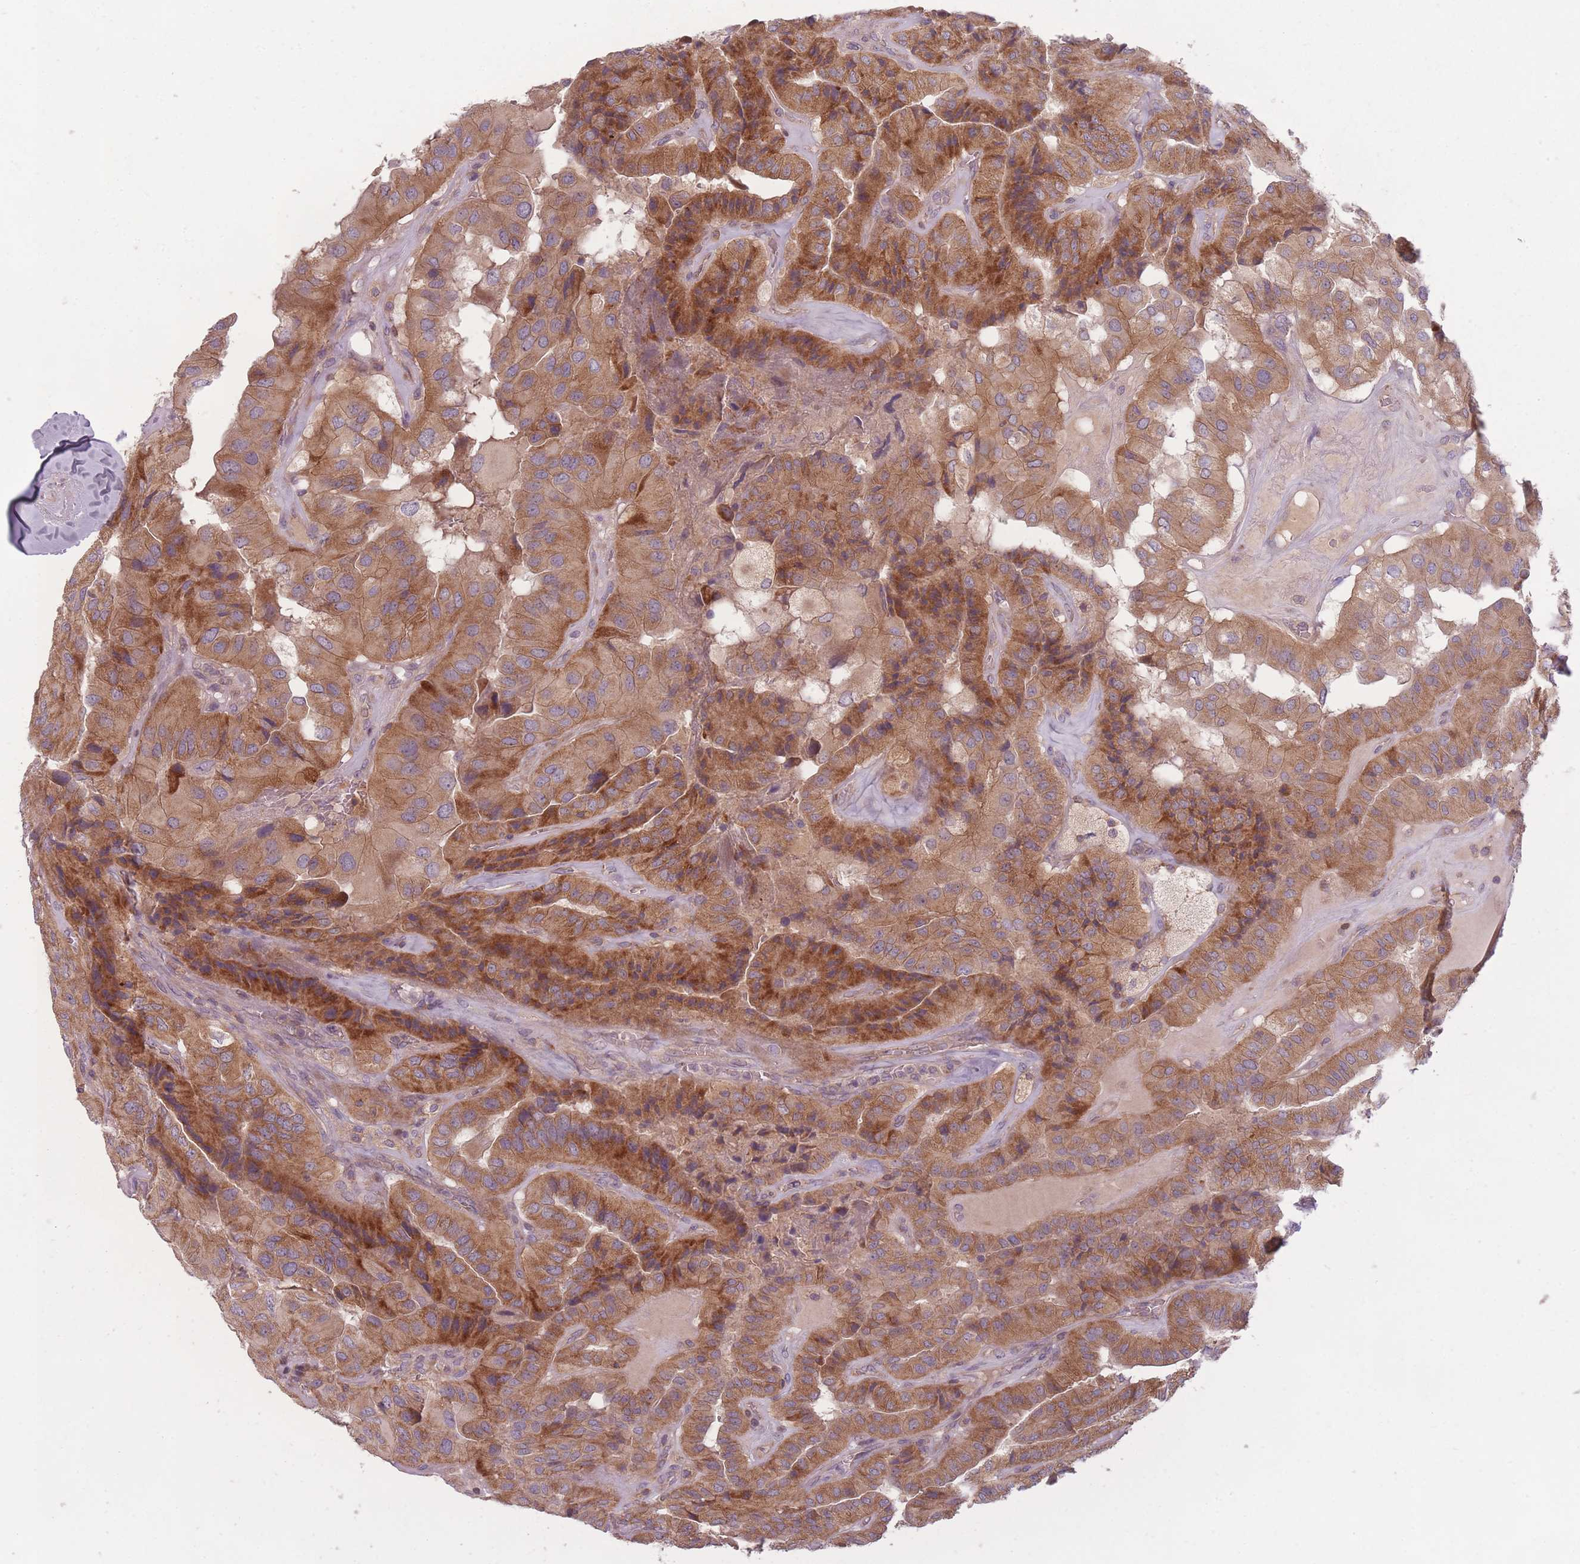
{"staining": {"intensity": "strong", "quantity": ">75%", "location": "cytoplasmic/membranous"}, "tissue": "thyroid cancer", "cell_type": "Tumor cells", "image_type": "cancer", "snomed": [{"axis": "morphology", "description": "Normal tissue, NOS"}, {"axis": "morphology", "description": "Papillary adenocarcinoma, NOS"}, {"axis": "topography", "description": "Thyroid gland"}], "caption": "Thyroid cancer stained with a protein marker demonstrates strong staining in tumor cells.", "gene": "NT5DC2", "patient": {"sex": "female", "age": 59}}